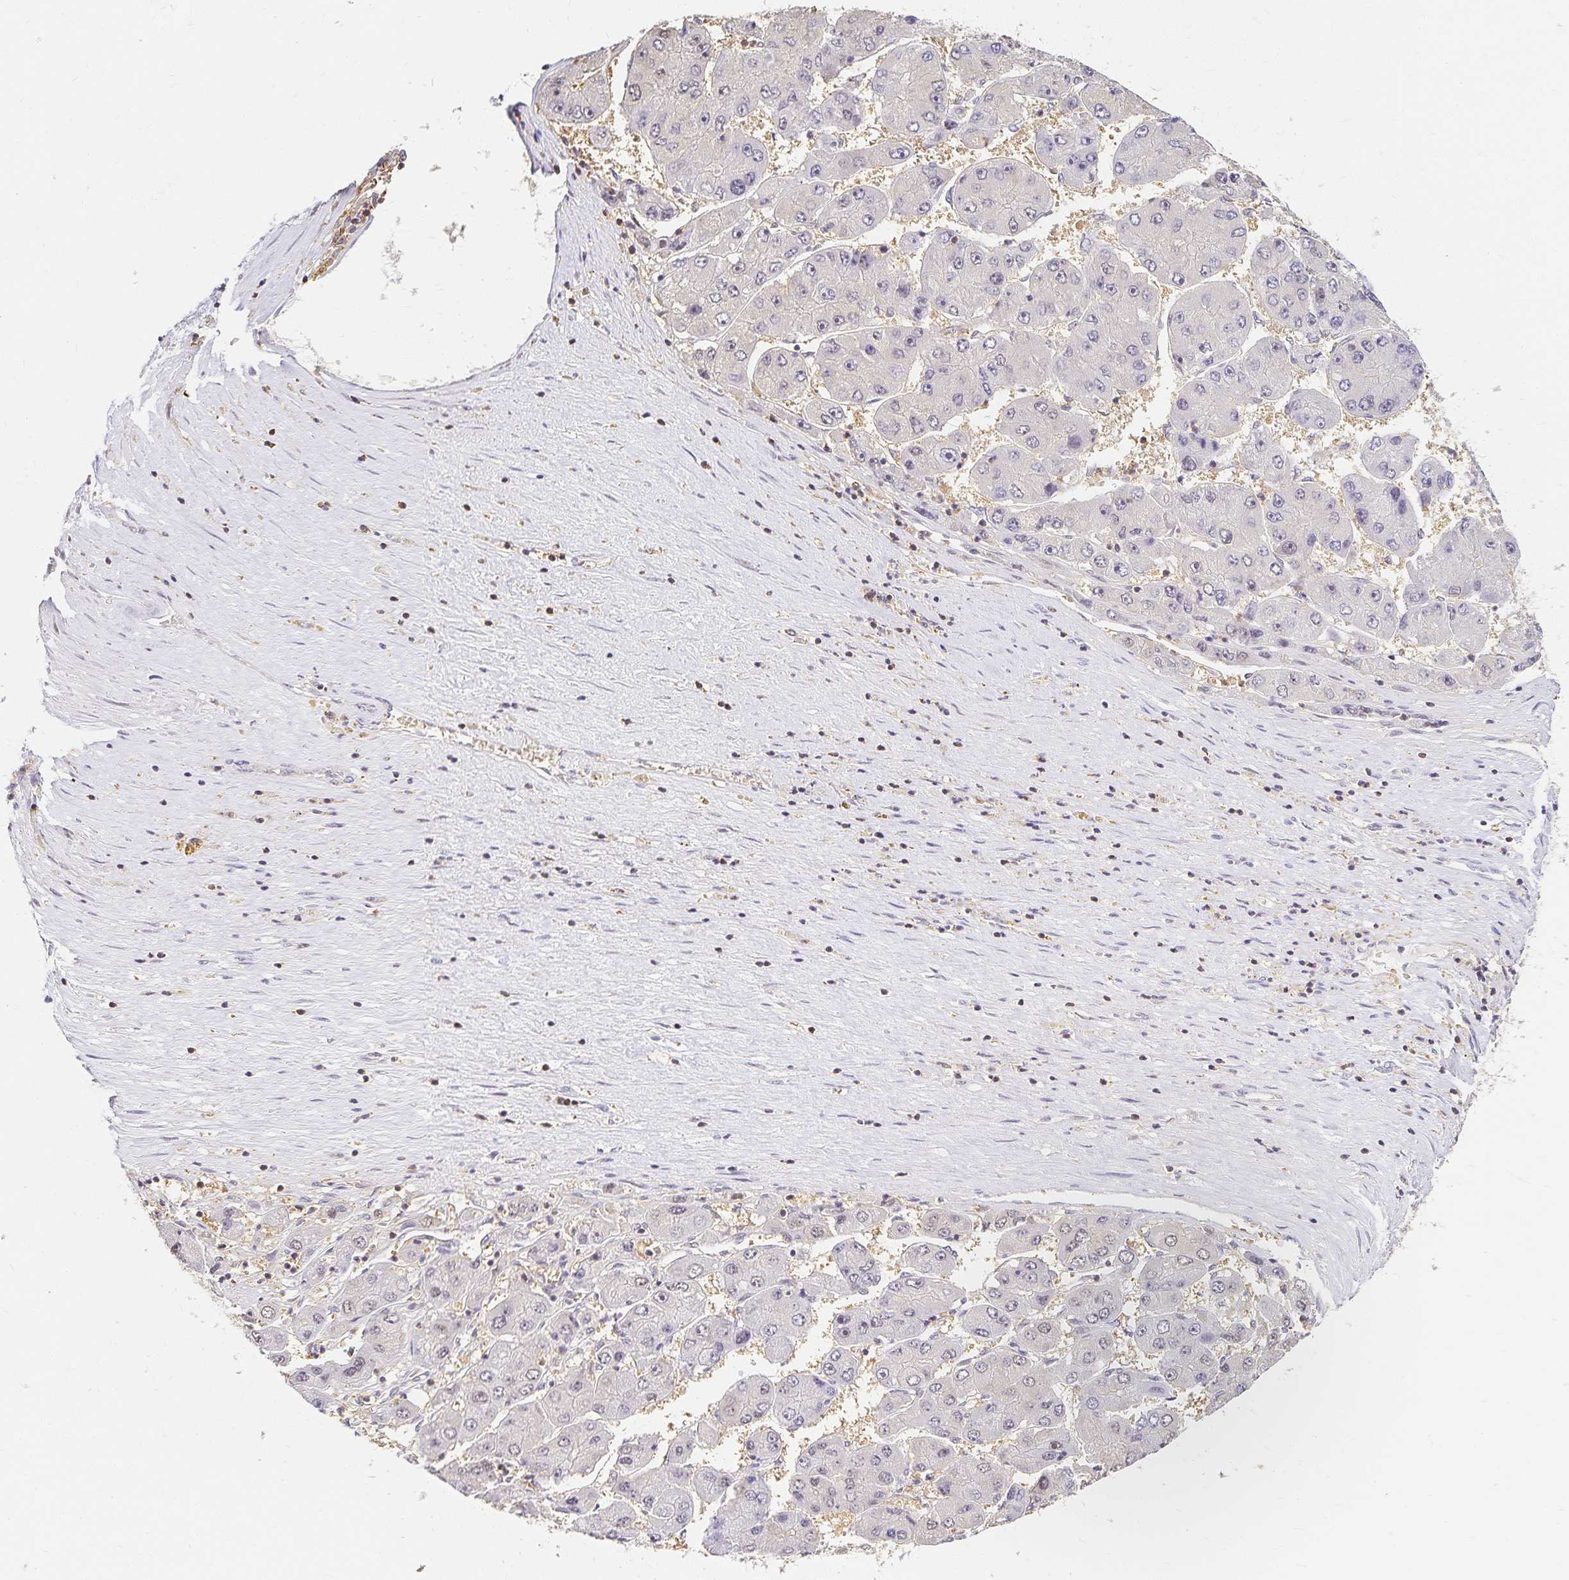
{"staining": {"intensity": "negative", "quantity": "none", "location": "none"}, "tissue": "liver cancer", "cell_type": "Tumor cells", "image_type": "cancer", "snomed": [{"axis": "morphology", "description": "Carcinoma, Hepatocellular, NOS"}, {"axis": "topography", "description": "Liver"}], "caption": "Immunohistochemistry of liver hepatocellular carcinoma reveals no positivity in tumor cells.", "gene": "AZGP1", "patient": {"sex": "female", "age": 61}}